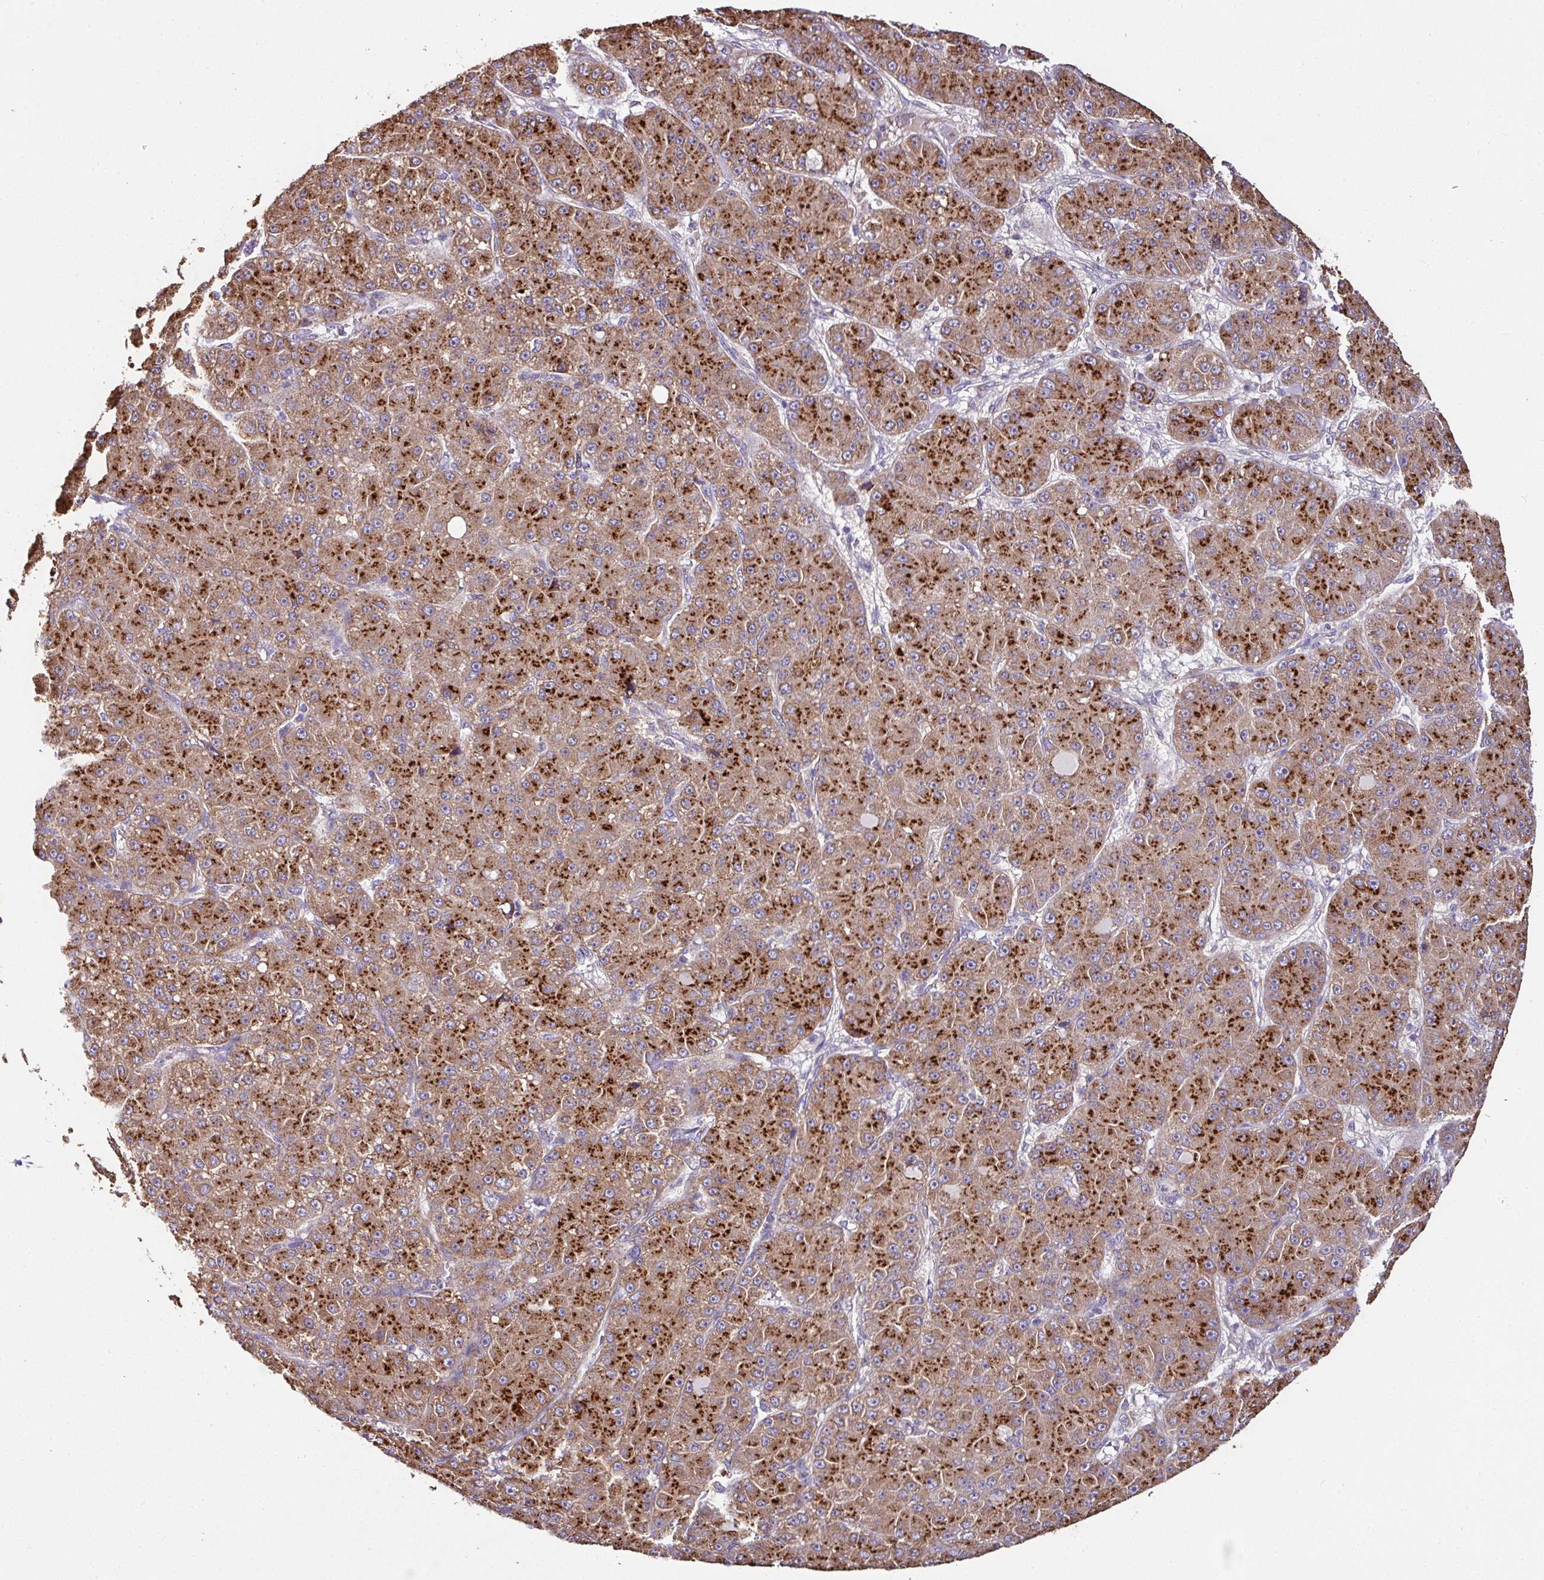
{"staining": {"intensity": "strong", "quantity": ">75%", "location": "cytoplasmic/membranous"}, "tissue": "liver cancer", "cell_type": "Tumor cells", "image_type": "cancer", "snomed": [{"axis": "morphology", "description": "Carcinoma, Hepatocellular, NOS"}, {"axis": "topography", "description": "Liver"}], "caption": "Immunohistochemistry (DAB (3,3'-diaminobenzidine)) staining of liver hepatocellular carcinoma displays strong cytoplasmic/membranous protein positivity in approximately >75% of tumor cells.", "gene": "CPD", "patient": {"sex": "male", "age": 67}}